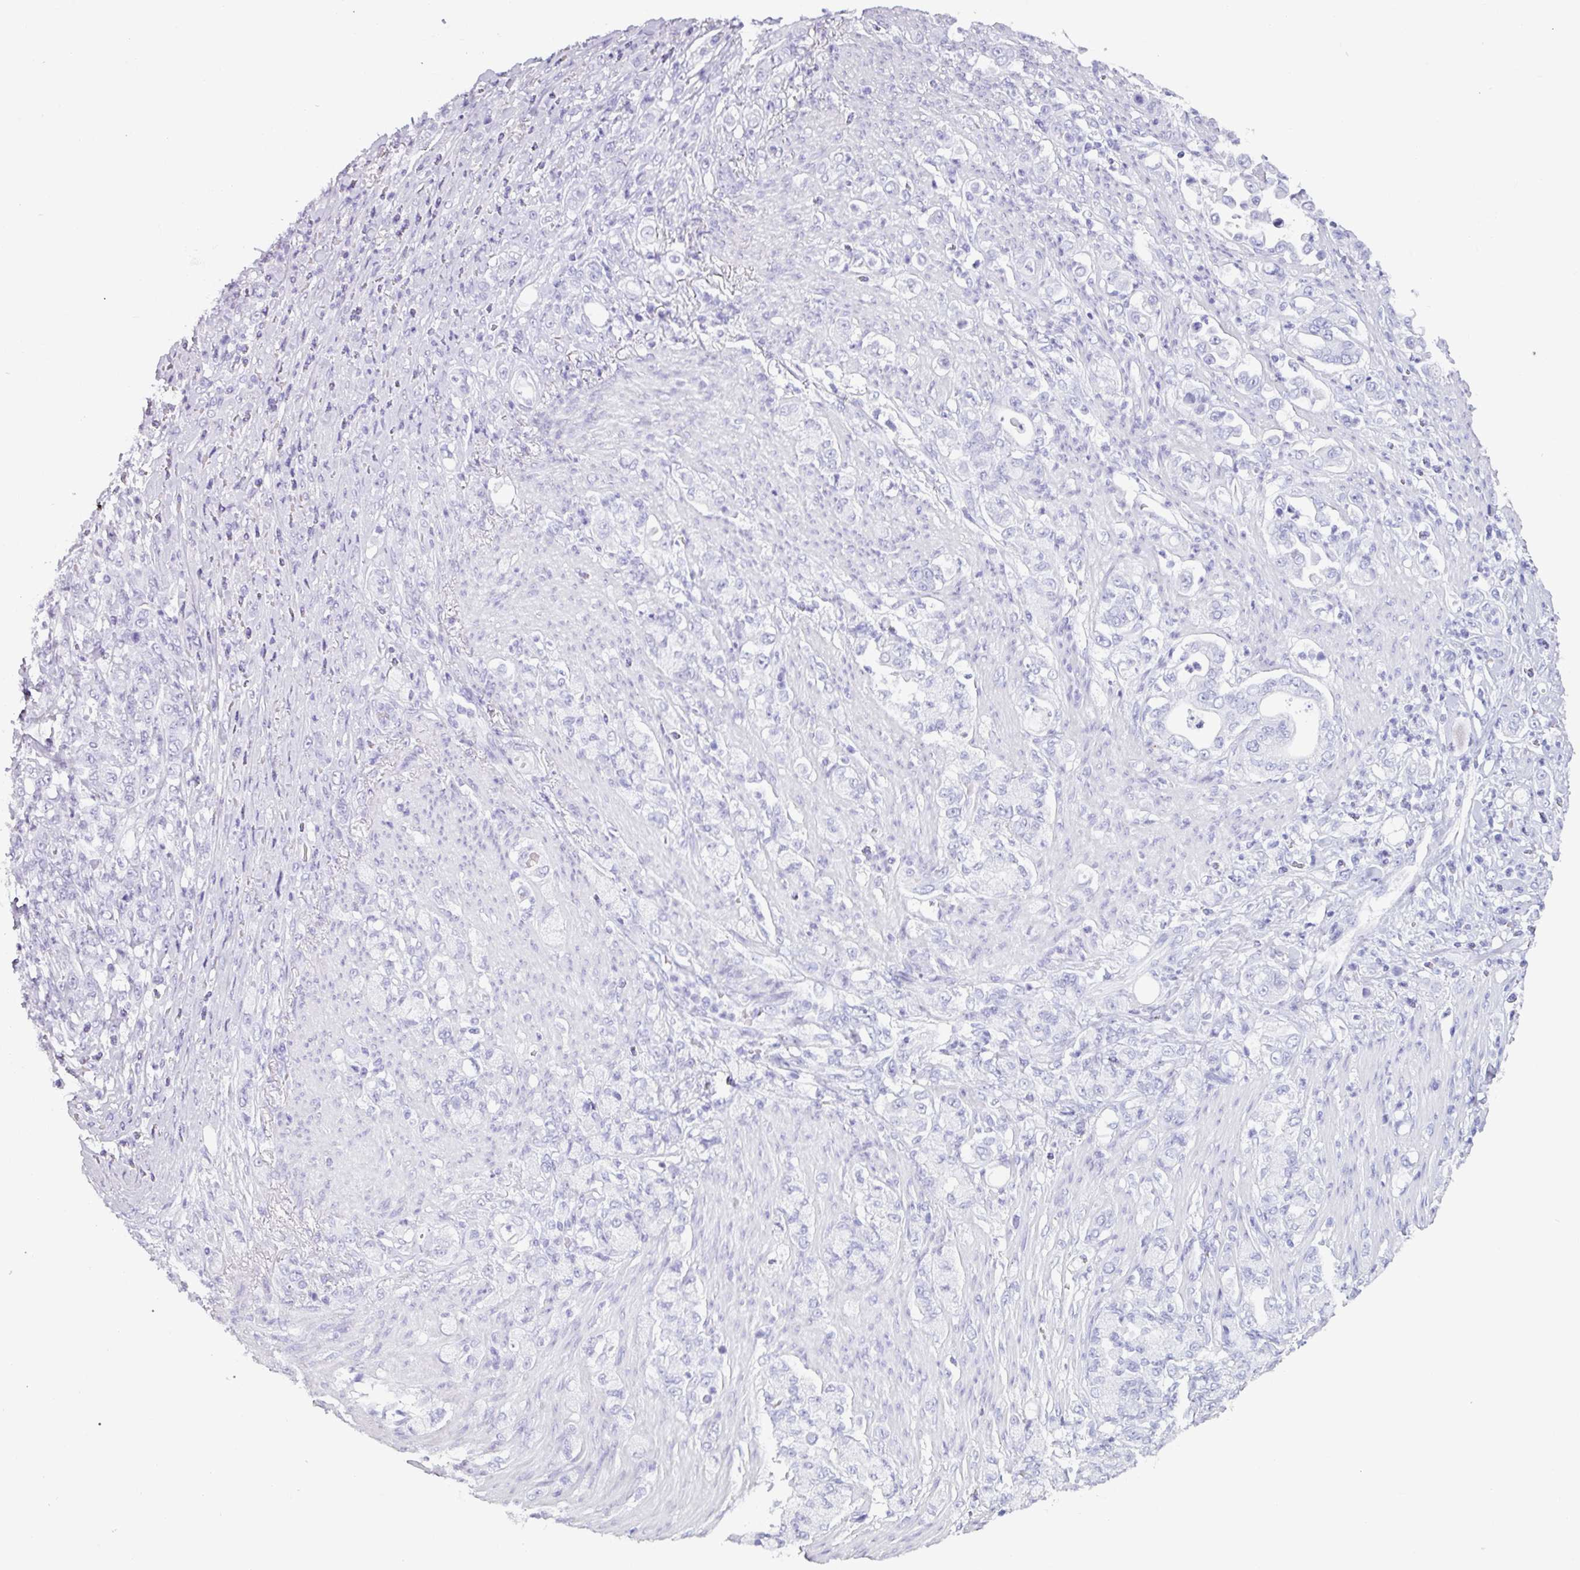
{"staining": {"intensity": "negative", "quantity": "none", "location": "none"}, "tissue": "stomach cancer", "cell_type": "Tumor cells", "image_type": "cancer", "snomed": [{"axis": "morphology", "description": "Normal tissue, NOS"}, {"axis": "morphology", "description": "Adenocarcinoma, NOS"}, {"axis": "topography", "description": "Stomach"}], "caption": "DAB (3,3'-diaminobenzidine) immunohistochemical staining of human stomach adenocarcinoma demonstrates no significant expression in tumor cells.", "gene": "CRYBB2", "patient": {"sex": "female", "age": 79}}